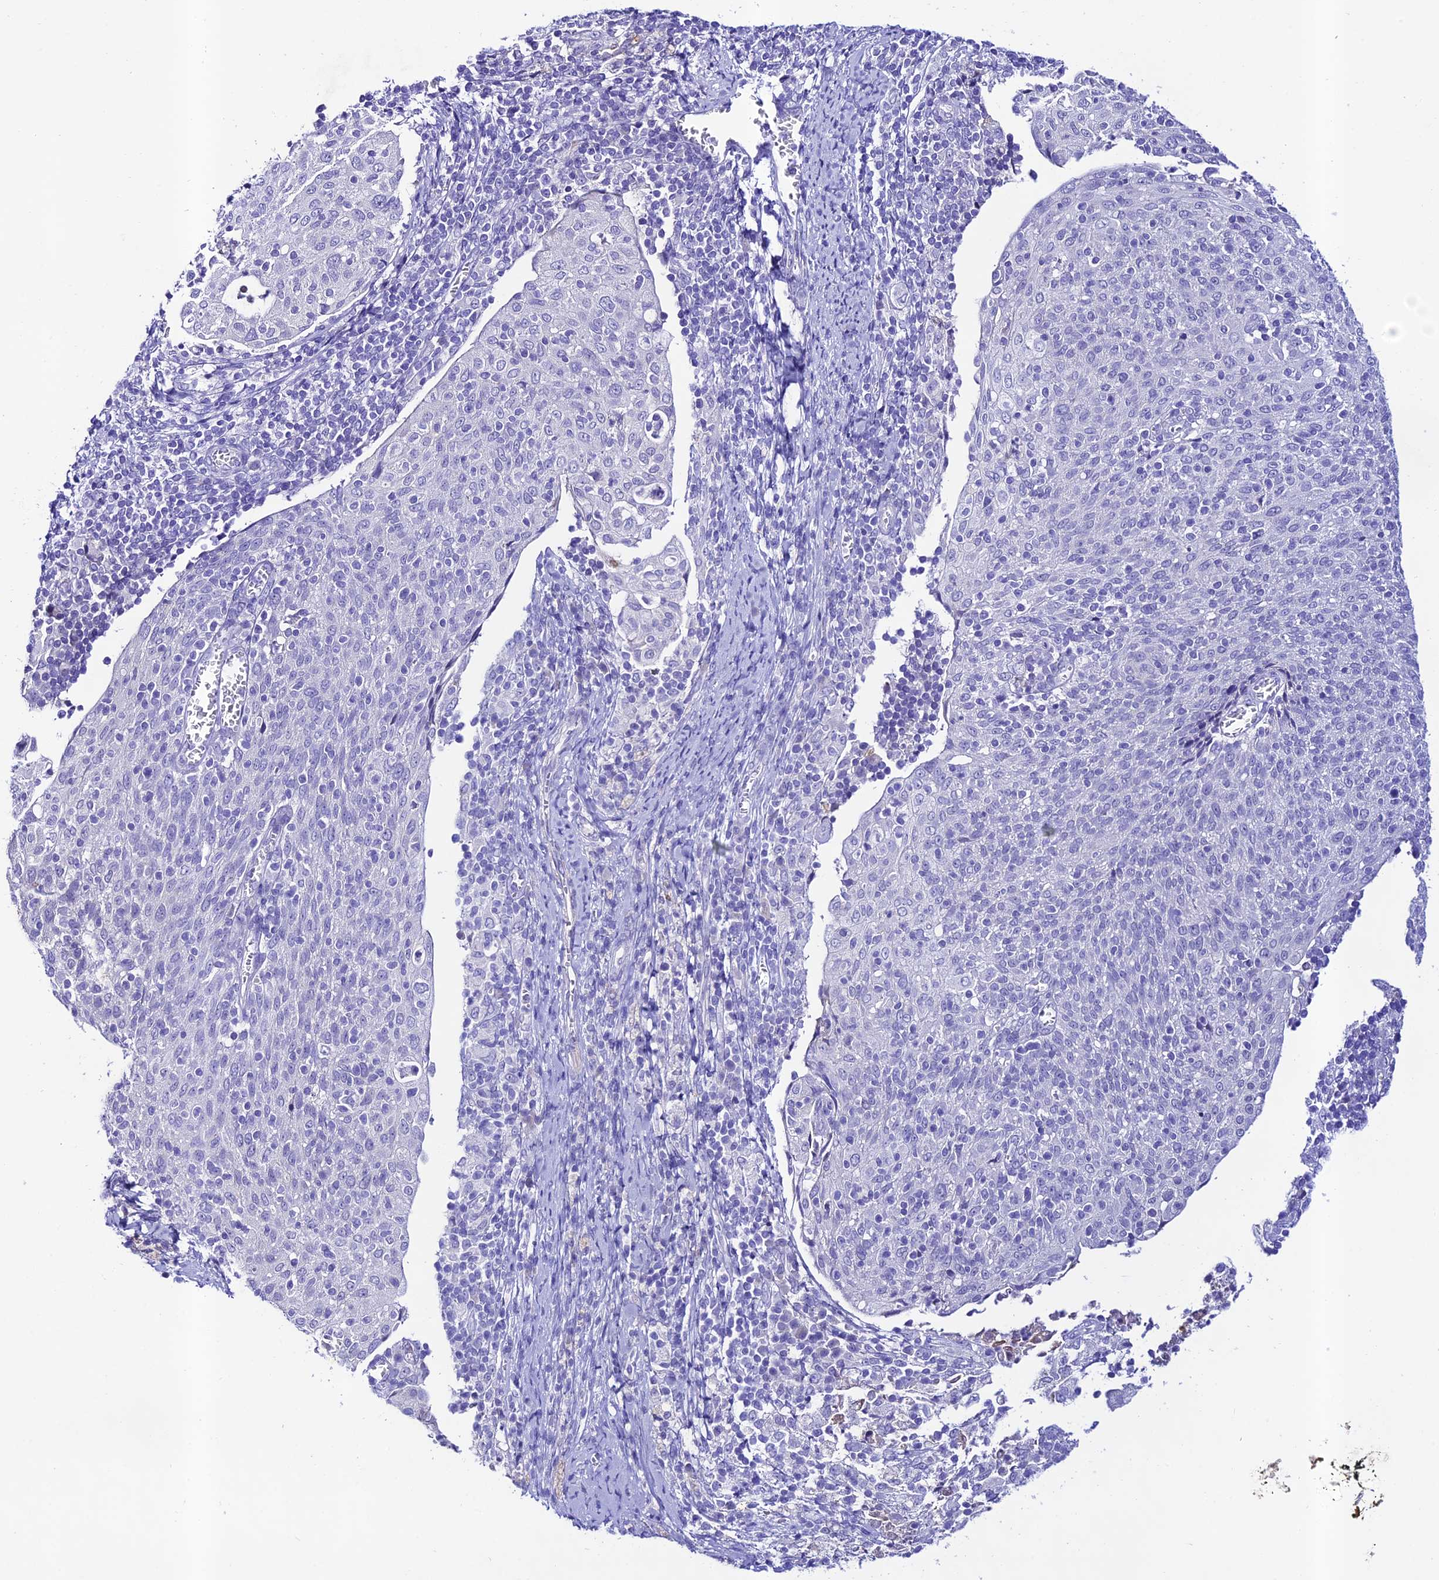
{"staining": {"intensity": "negative", "quantity": "none", "location": "none"}, "tissue": "cervical cancer", "cell_type": "Tumor cells", "image_type": "cancer", "snomed": [{"axis": "morphology", "description": "Squamous cell carcinoma, NOS"}, {"axis": "topography", "description": "Cervix"}], "caption": "DAB immunohistochemical staining of human cervical cancer shows no significant staining in tumor cells. (DAB immunohistochemistry (IHC), high magnification).", "gene": "NLRP6", "patient": {"sex": "female", "age": 52}}